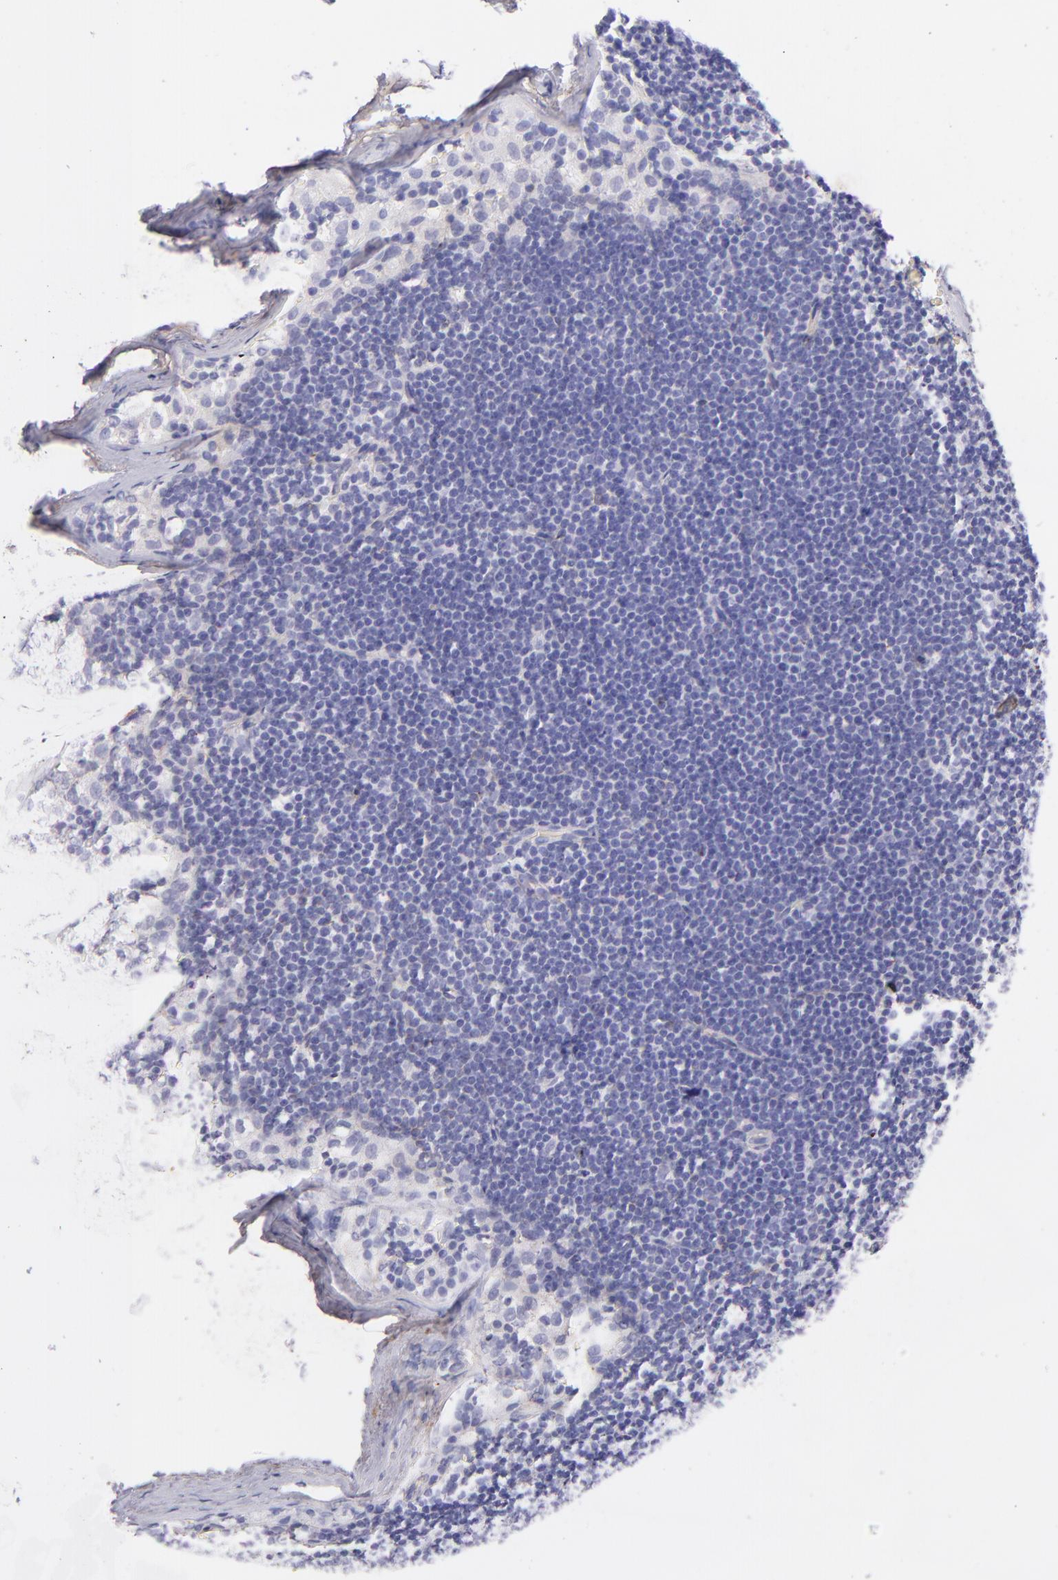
{"staining": {"intensity": "negative", "quantity": "none", "location": "none"}, "tissue": "lymphoma", "cell_type": "Tumor cells", "image_type": "cancer", "snomed": [{"axis": "morphology", "description": "Malignant lymphoma, non-Hodgkin's type, Low grade"}, {"axis": "topography", "description": "Lymph node"}], "caption": "Tumor cells show no significant staining in low-grade malignant lymphoma, non-Hodgkin's type. The staining is performed using DAB (3,3'-diaminobenzidine) brown chromogen with nuclei counter-stained in using hematoxylin.", "gene": "CD81", "patient": {"sex": "female", "age": 73}}